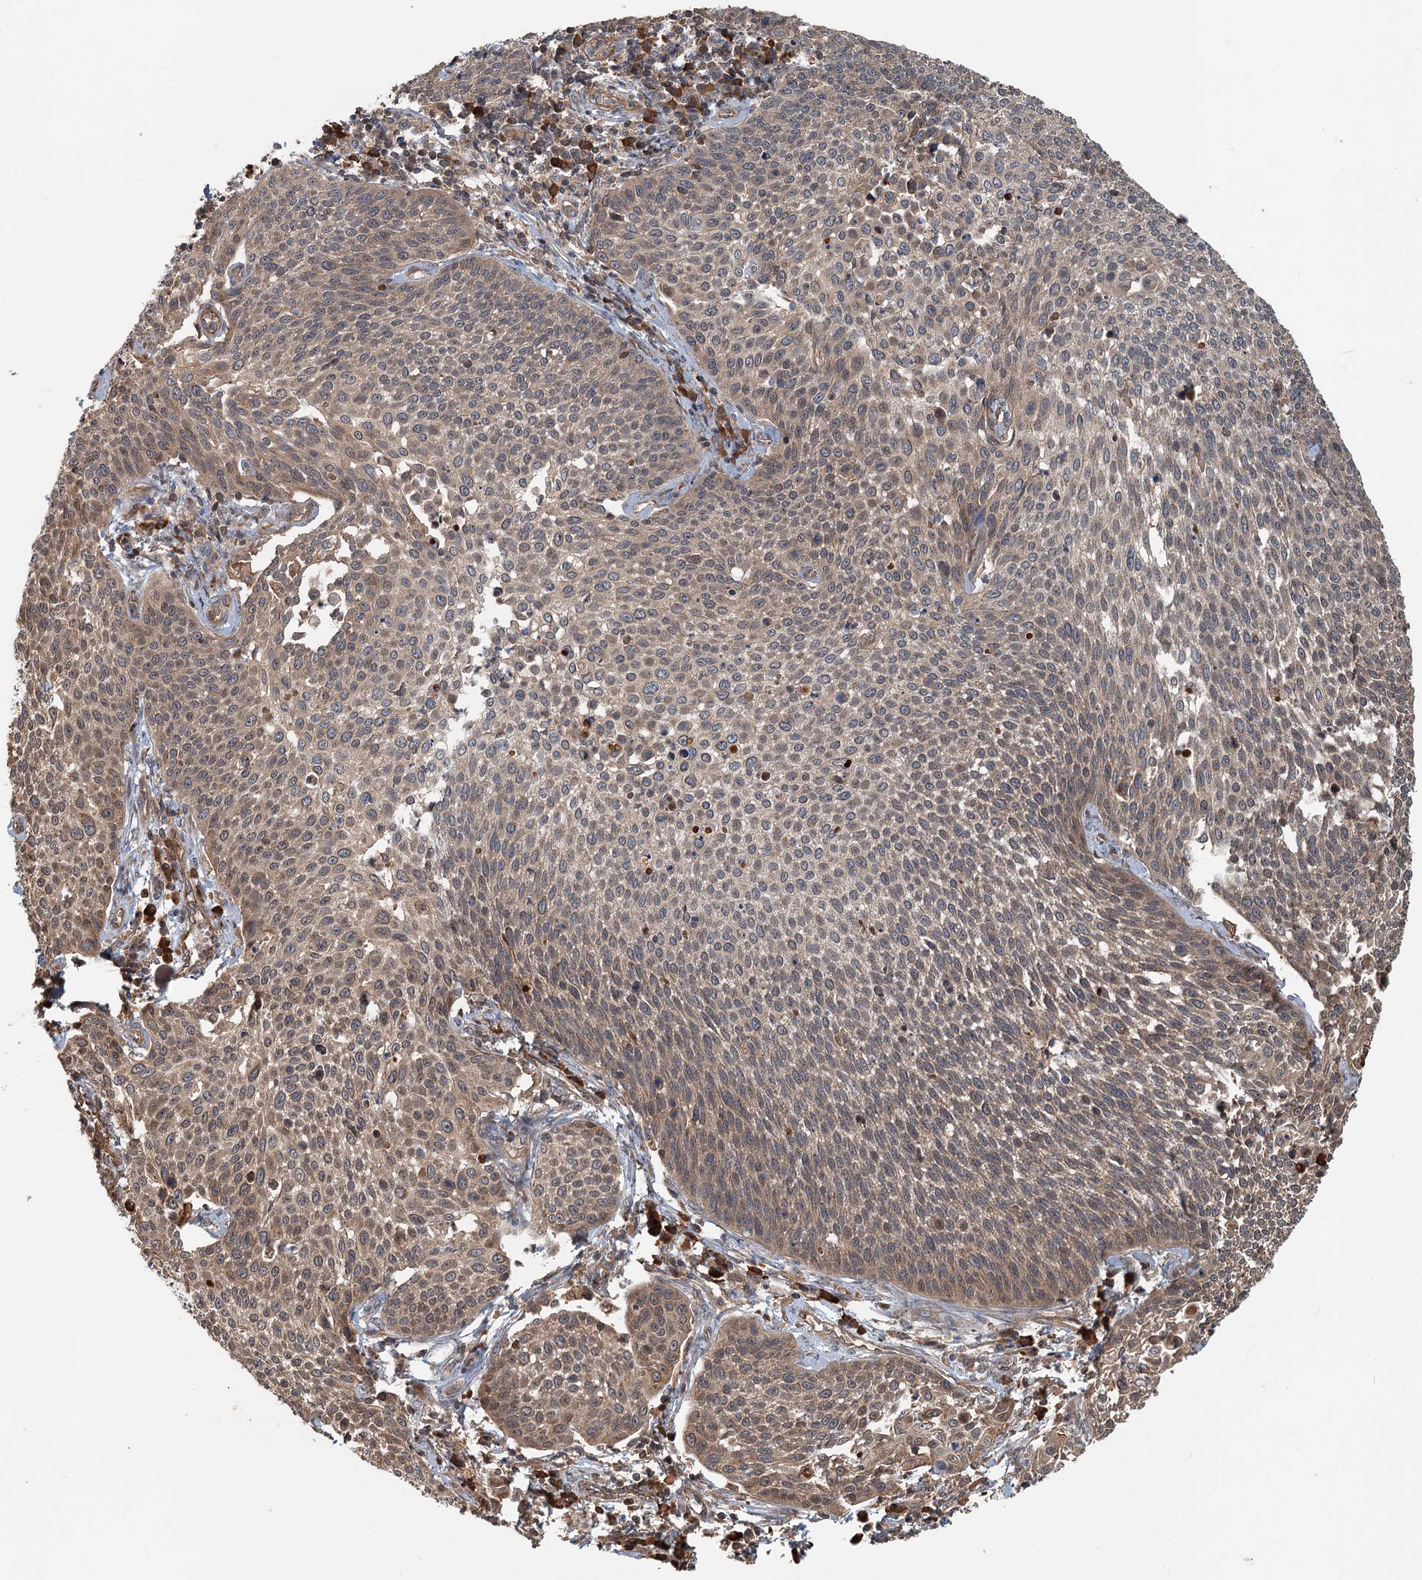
{"staining": {"intensity": "weak", "quantity": ">75%", "location": "cytoplasmic/membranous"}, "tissue": "cervical cancer", "cell_type": "Tumor cells", "image_type": "cancer", "snomed": [{"axis": "morphology", "description": "Squamous cell carcinoma, NOS"}, {"axis": "topography", "description": "Cervix"}], "caption": "Human cervical cancer stained with a protein marker displays weak staining in tumor cells.", "gene": "ZNF527", "patient": {"sex": "female", "age": 34}}